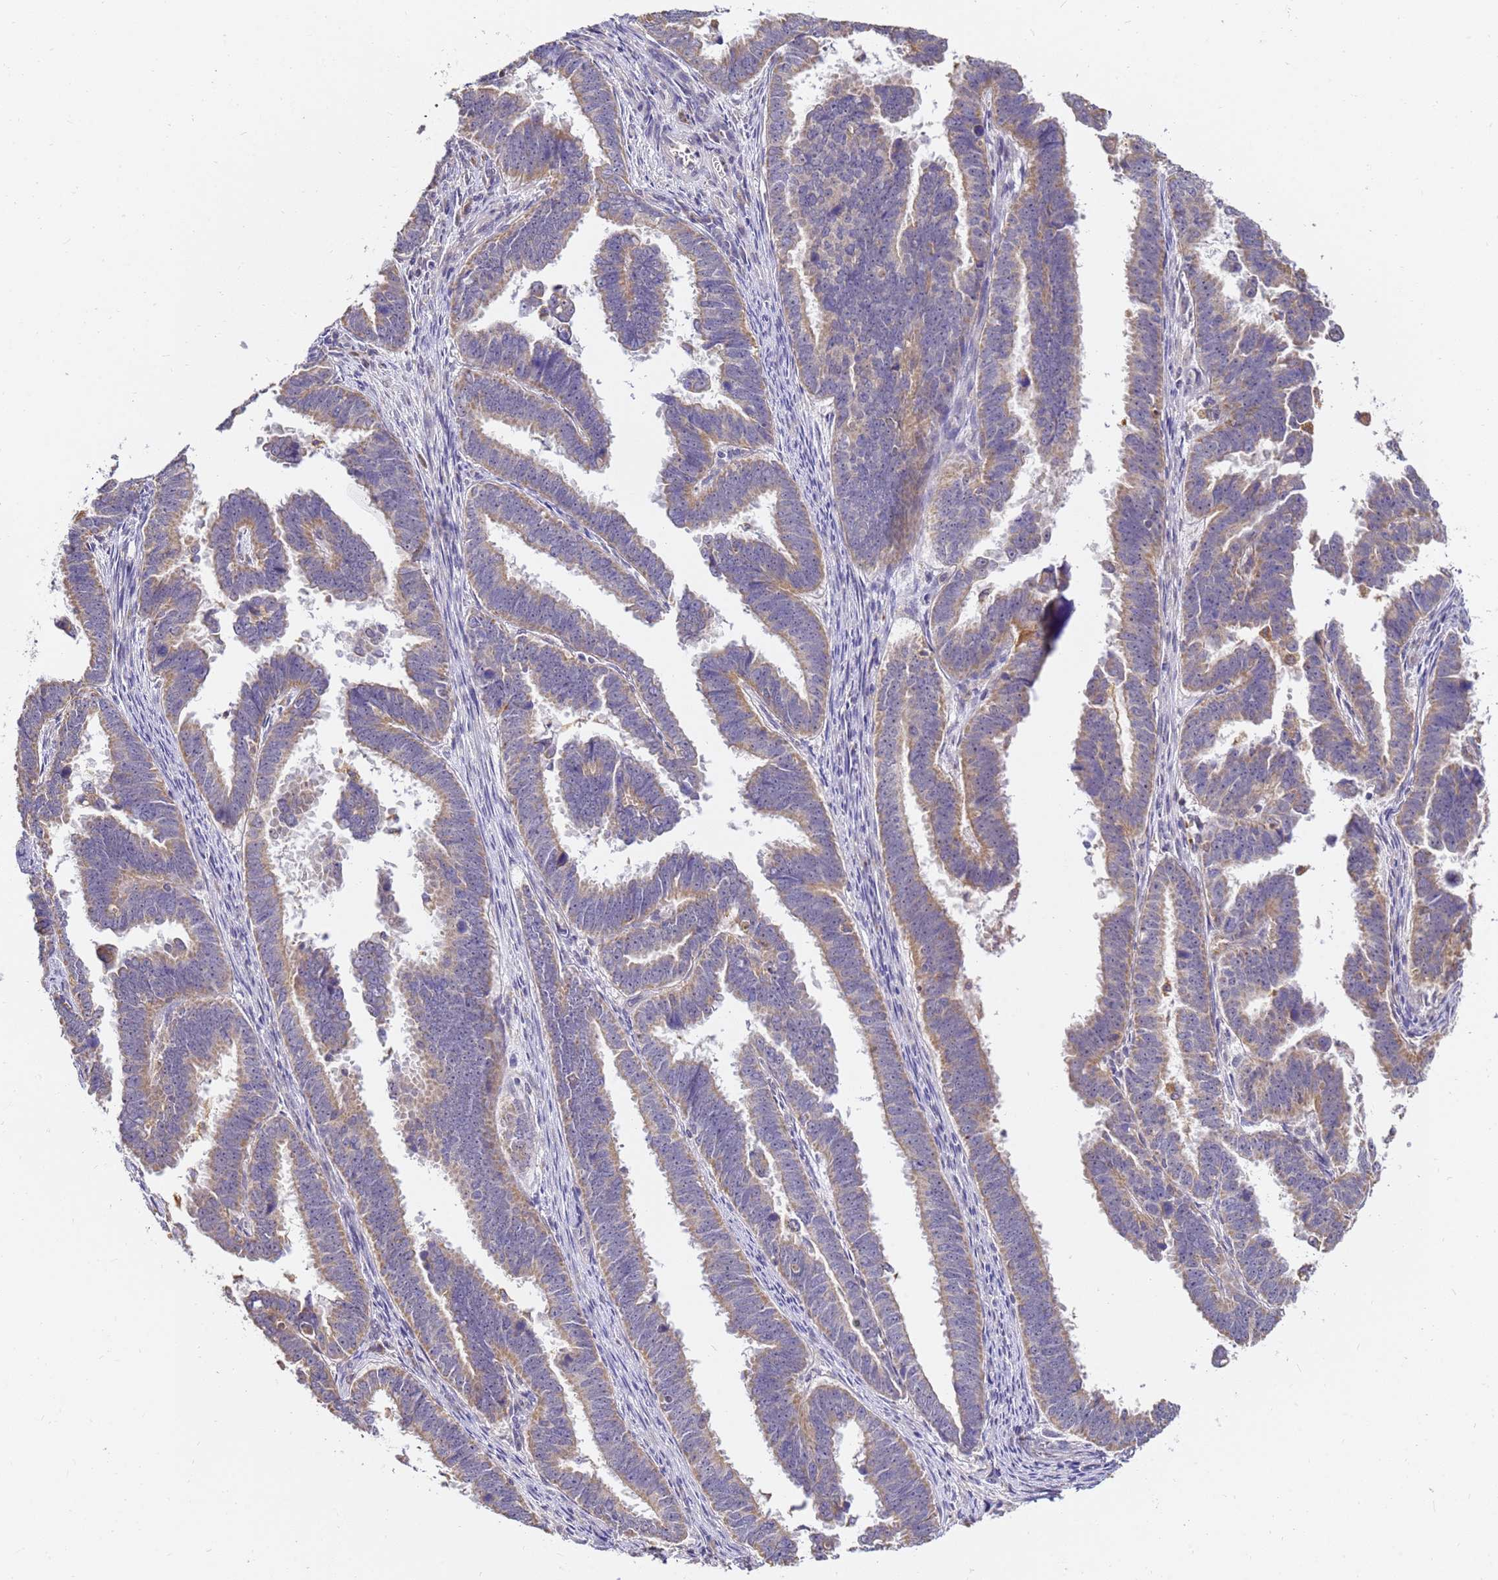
{"staining": {"intensity": "weak", "quantity": "25%-75%", "location": "cytoplasmic/membranous"}, "tissue": "endometrial cancer", "cell_type": "Tumor cells", "image_type": "cancer", "snomed": [{"axis": "morphology", "description": "Adenocarcinoma, NOS"}, {"axis": "topography", "description": "Endometrium"}], "caption": "Protein staining exhibits weak cytoplasmic/membranous expression in about 25%-75% of tumor cells in endometrial adenocarcinoma.", "gene": "ARL8B", "patient": {"sex": "female", "age": 75}}